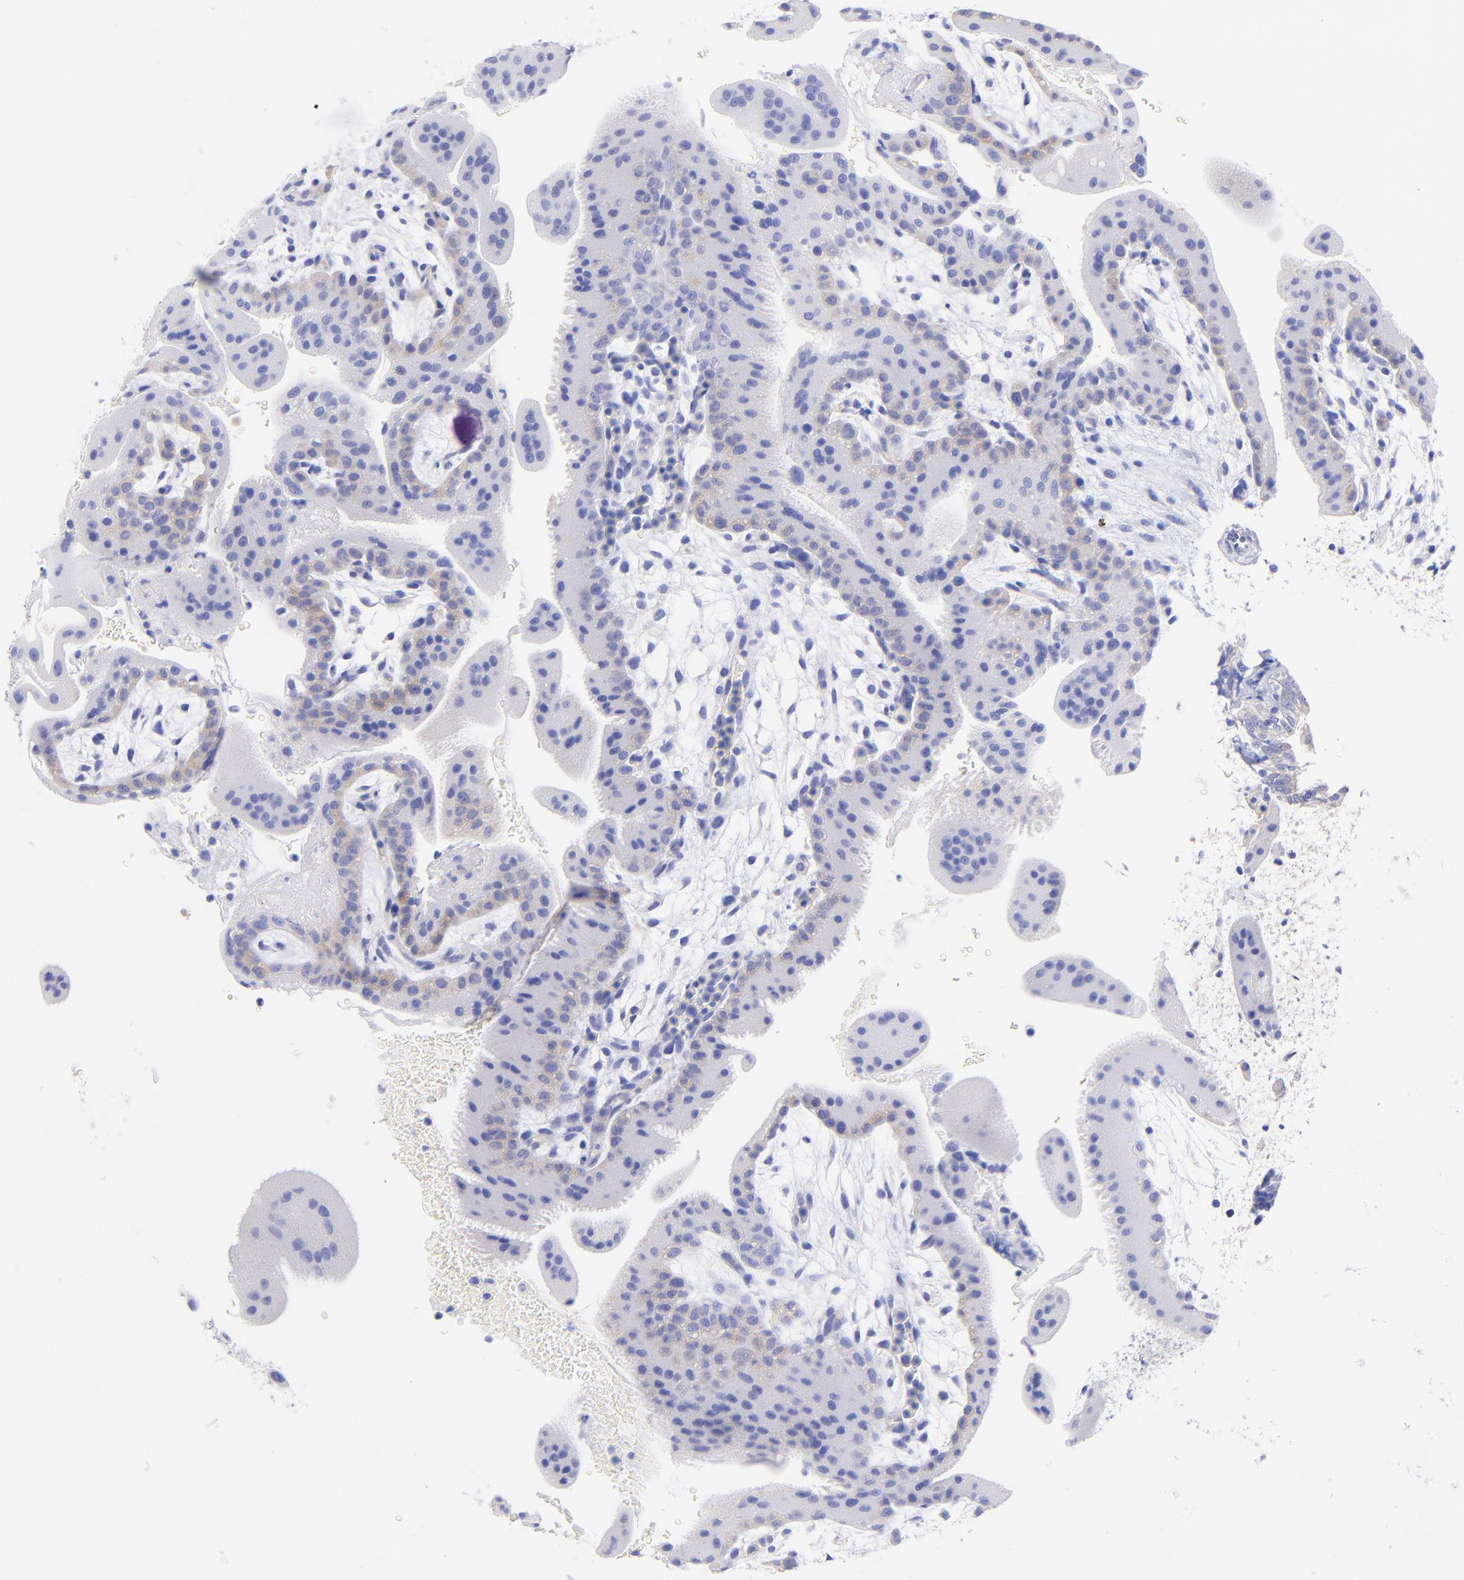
{"staining": {"intensity": "negative", "quantity": "none", "location": "none"}, "tissue": "placenta", "cell_type": "Decidual cells", "image_type": "normal", "snomed": [{"axis": "morphology", "description": "Normal tissue, NOS"}, {"axis": "topography", "description": "Placenta"}], "caption": "The photomicrograph shows no significant staining in decidual cells of placenta.", "gene": "GPHN", "patient": {"sex": "female", "age": 19}}